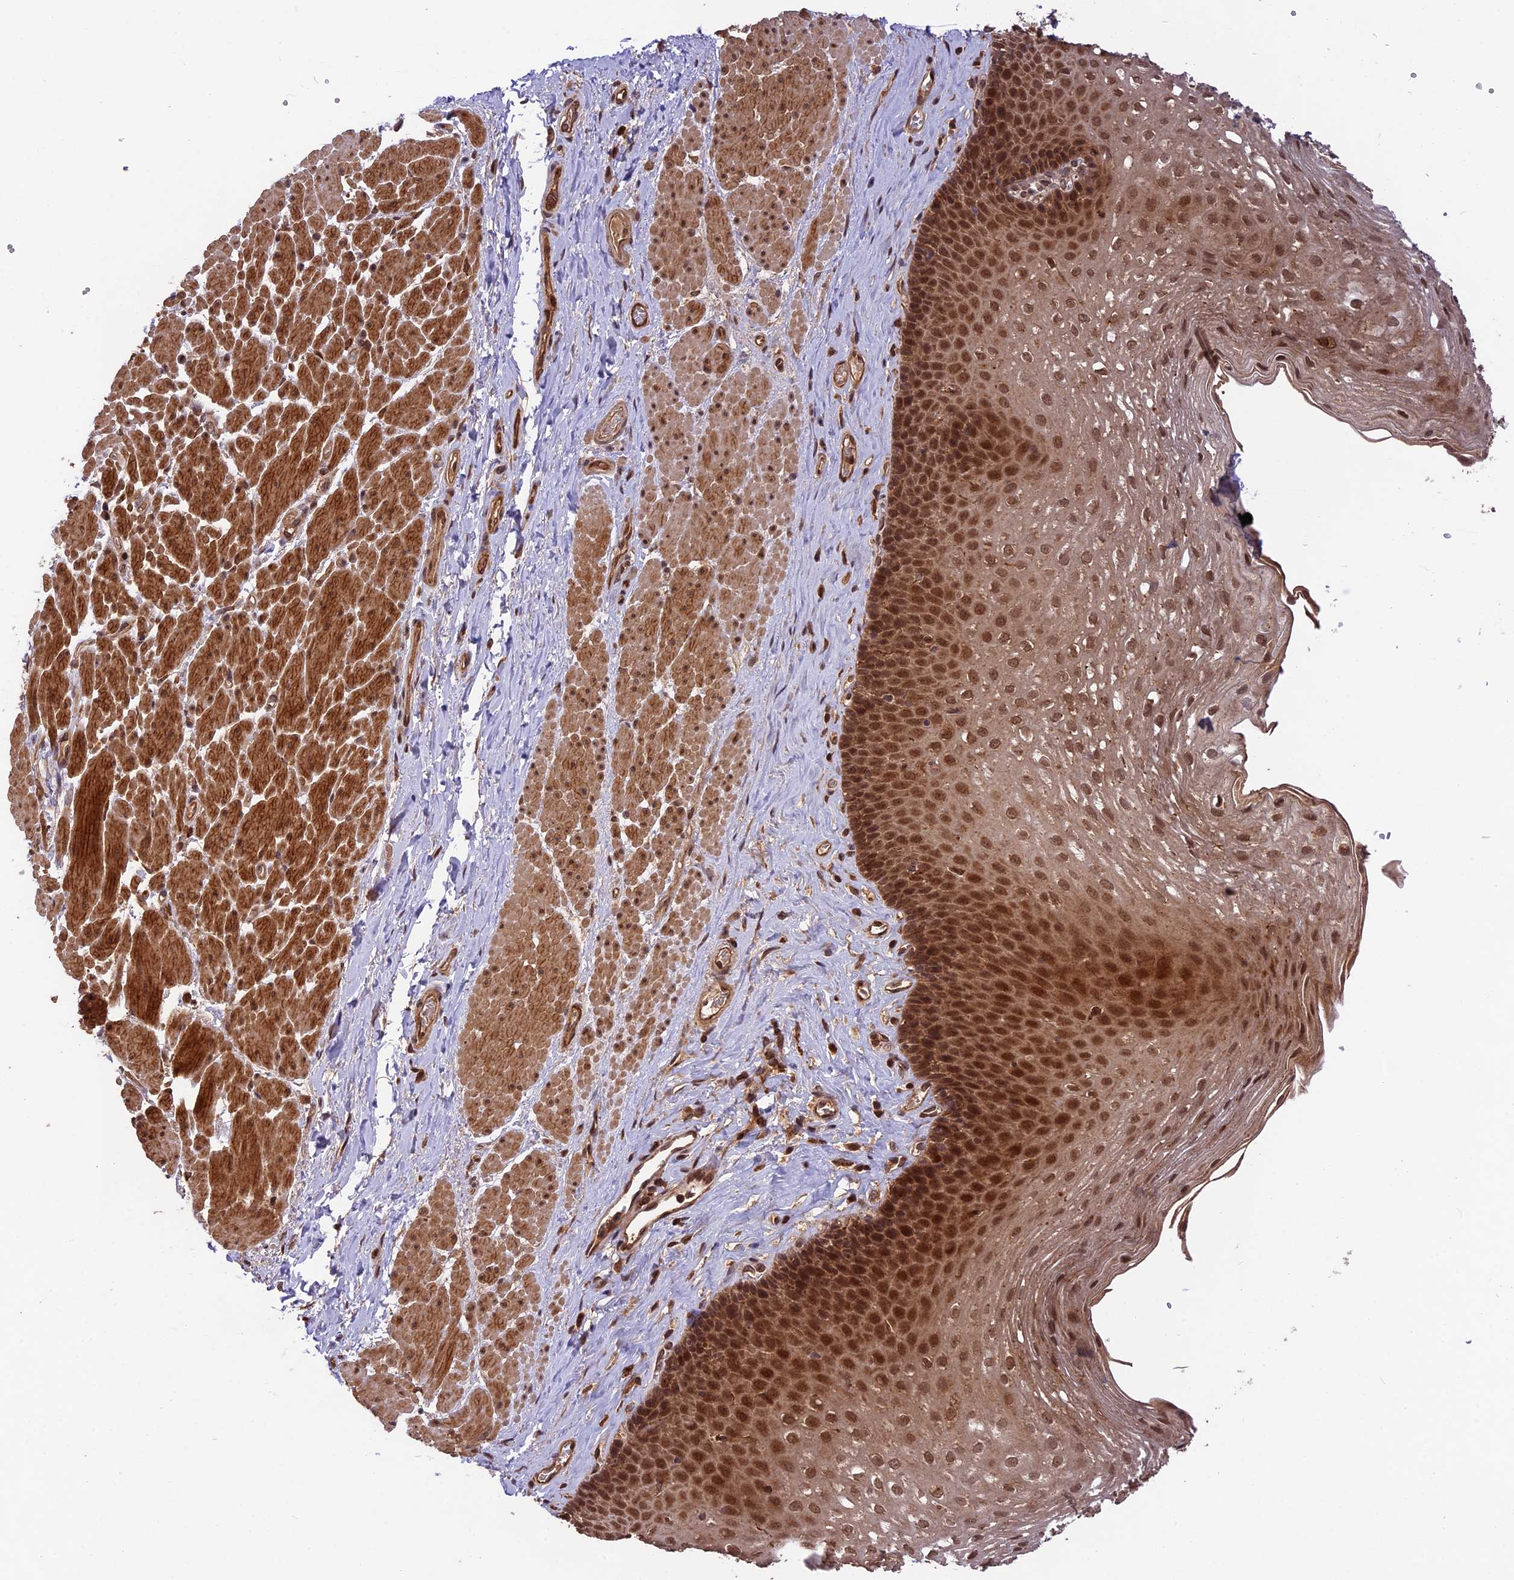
{"staining": {"intensity": "strong", "quantity": ">75%", "location": "nuclear"}, "tissue": "esophagus", "cell_type": "Squamous epithelial cells", "image_type": "normal", "snomed": [{"axis": "morphology", "description": "Normal tissue, NOS"}, {"axis": "topography", "description": "Esophagus"}], "caption": "IHC (DAB) staining of unremarkable esophagus reveals strong nuclear protein staining in about >75% of squamous epithelial cells.", "gene": "ESCO1", "patient": {"sex": "female", "age": 66}}